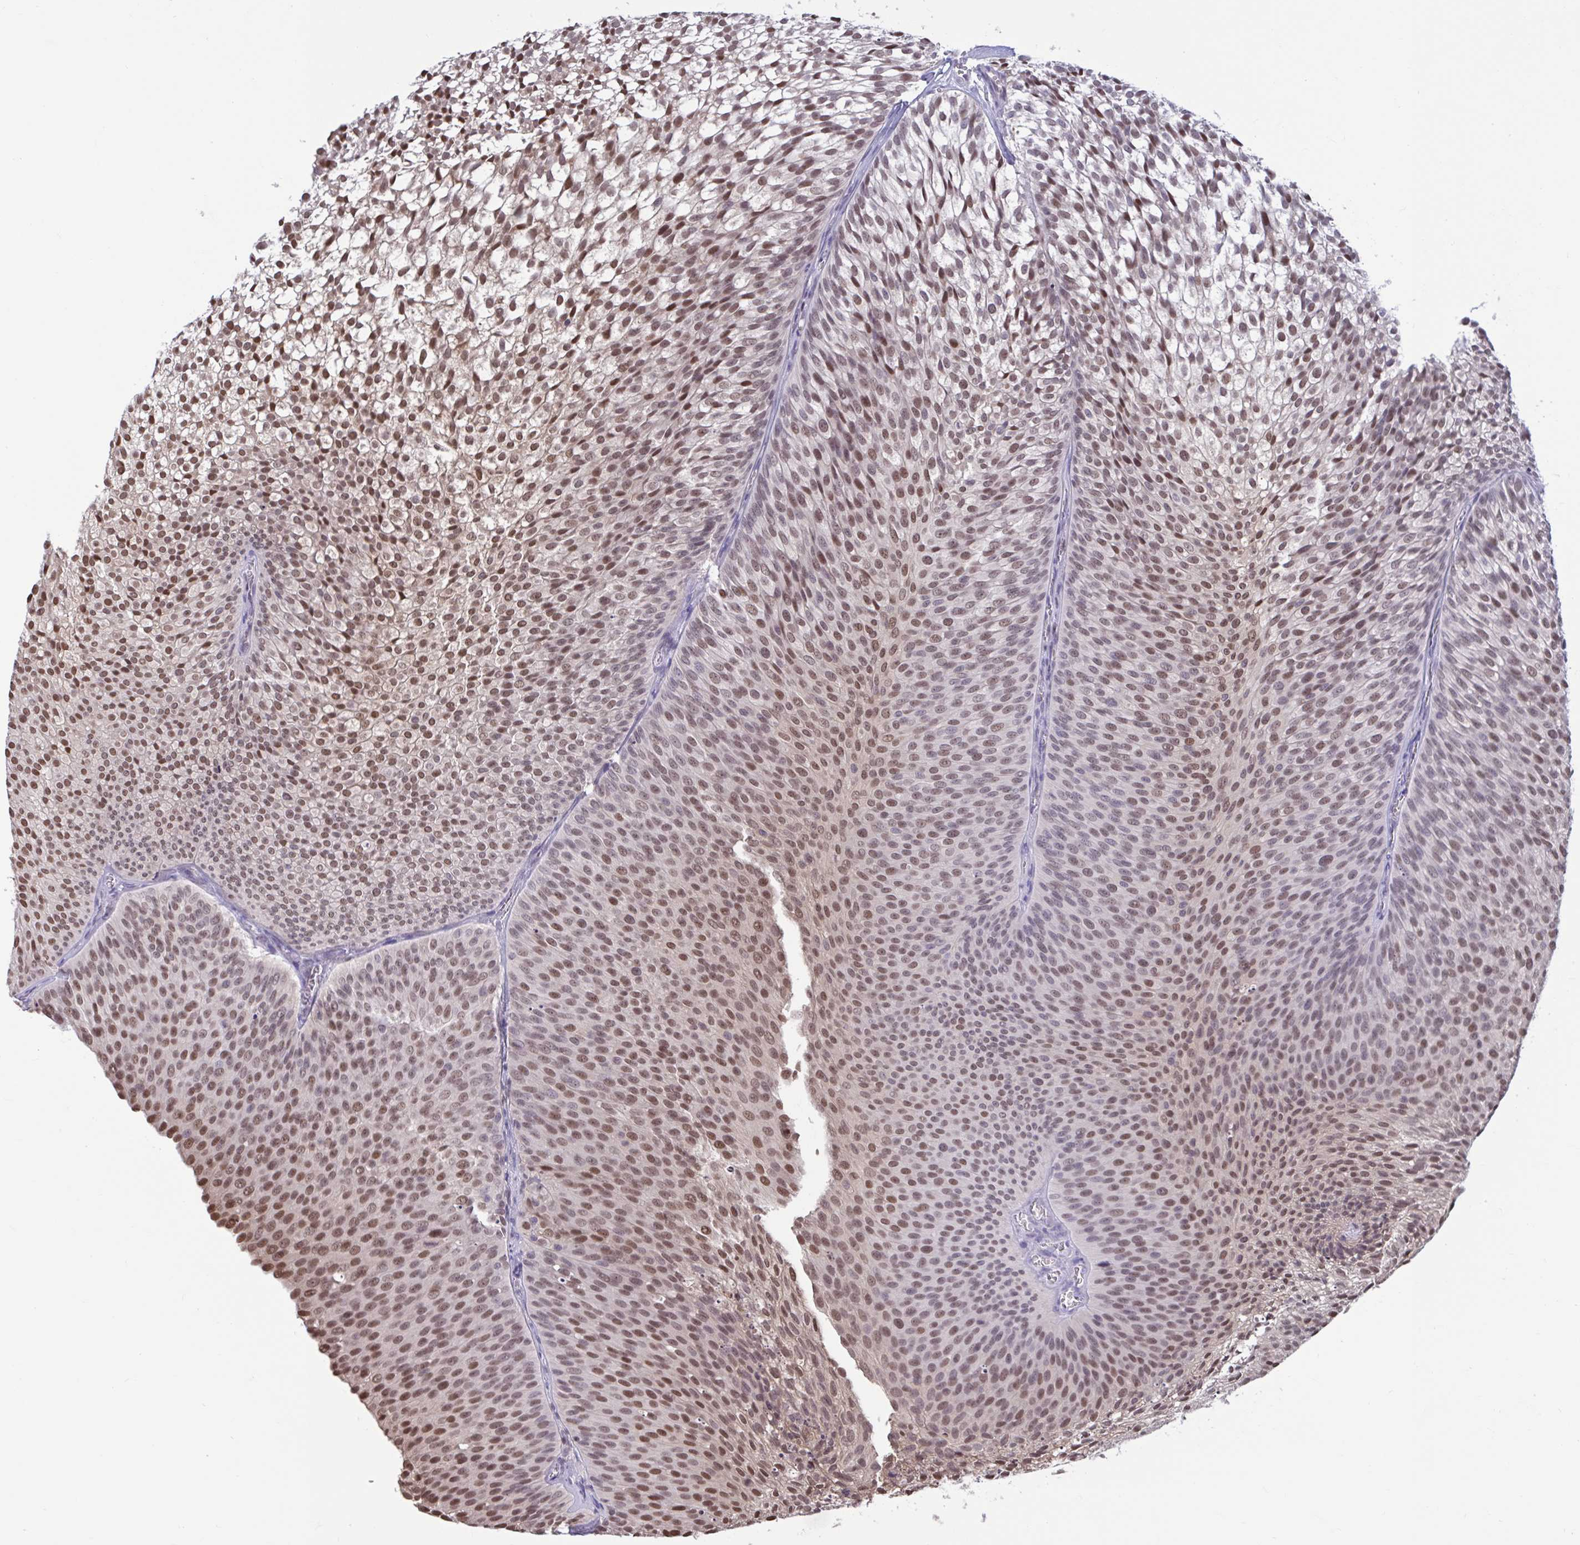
{"staining": {"intensity": "moderate", "quantity": ">75%", "location": "nuclear"}, "tissue": "urothelial cancer", "cell_type": "Tumor cells", "image_type": "cancer", "snomed": [{"axis": "morphology", "description": "Urothelial carcinoma, Low grade"}, {"axis": "topography", "description": "Urinary bladder"}], "caption": "Low-grade urothelial carcinoma was stained to show a protein in brown. There is medium levels of moderate nuclear staining in about >75% of tumor cells.", "gene": "RBL1", "patient": {"sex": "male", "age": 91}}